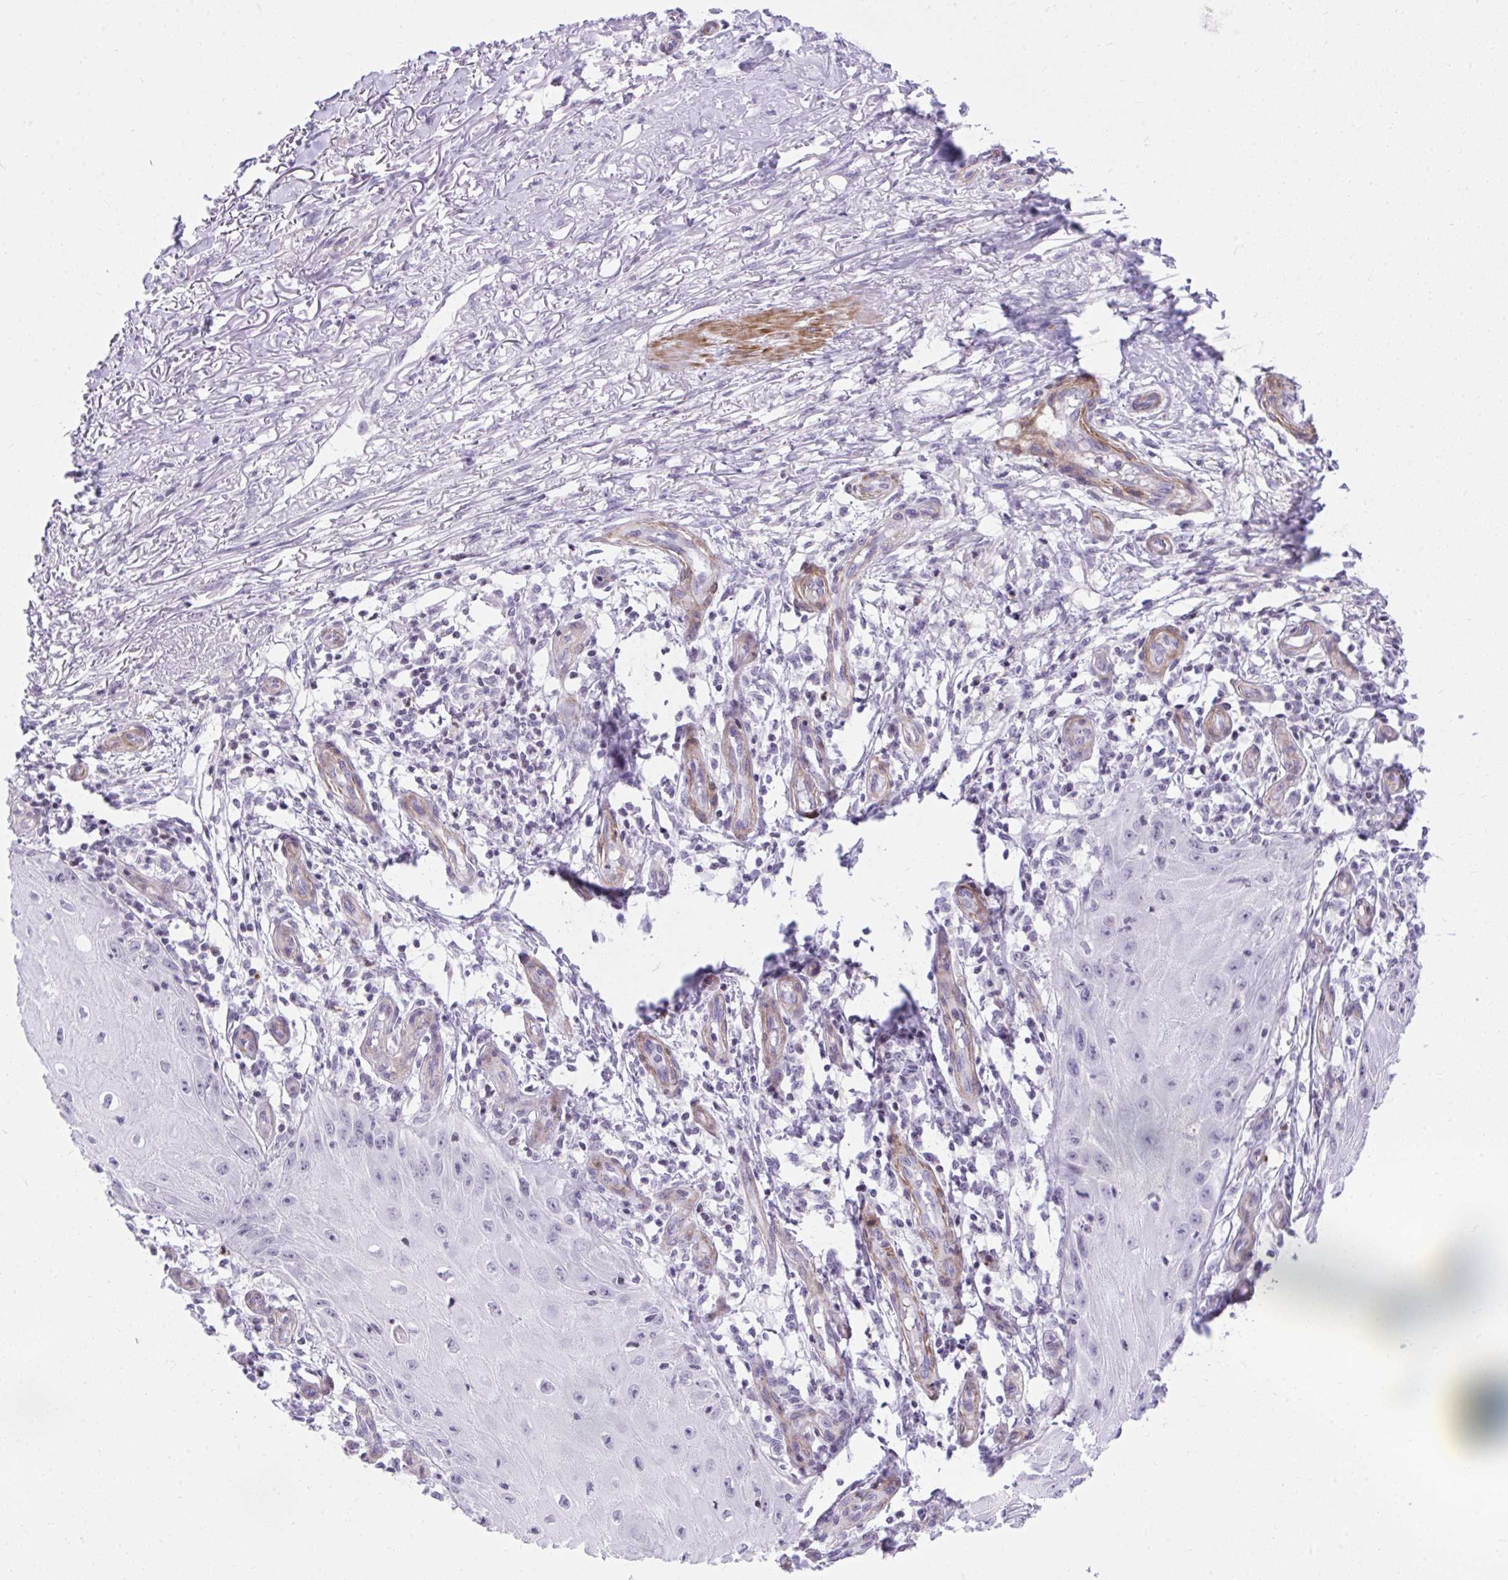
{"staining": {"intensity": "negative", "quantity": "none", "location": "none"}, "tissue": "skin cancer", "cell_type": "Tumor cells", "image_type": "cancer", "snomed": [{"axis": "morphology", "description": "Squamous cell carcinoma, NOS"}, {"axis": "topography", "description": "Skin"}], "caption": "Histopathology image shows no protein positivity in tumor cells of skin squamous cell carcinoma tissue.", "gene": "KCNN4", "patient": {"sex": "female", "age": 77}}